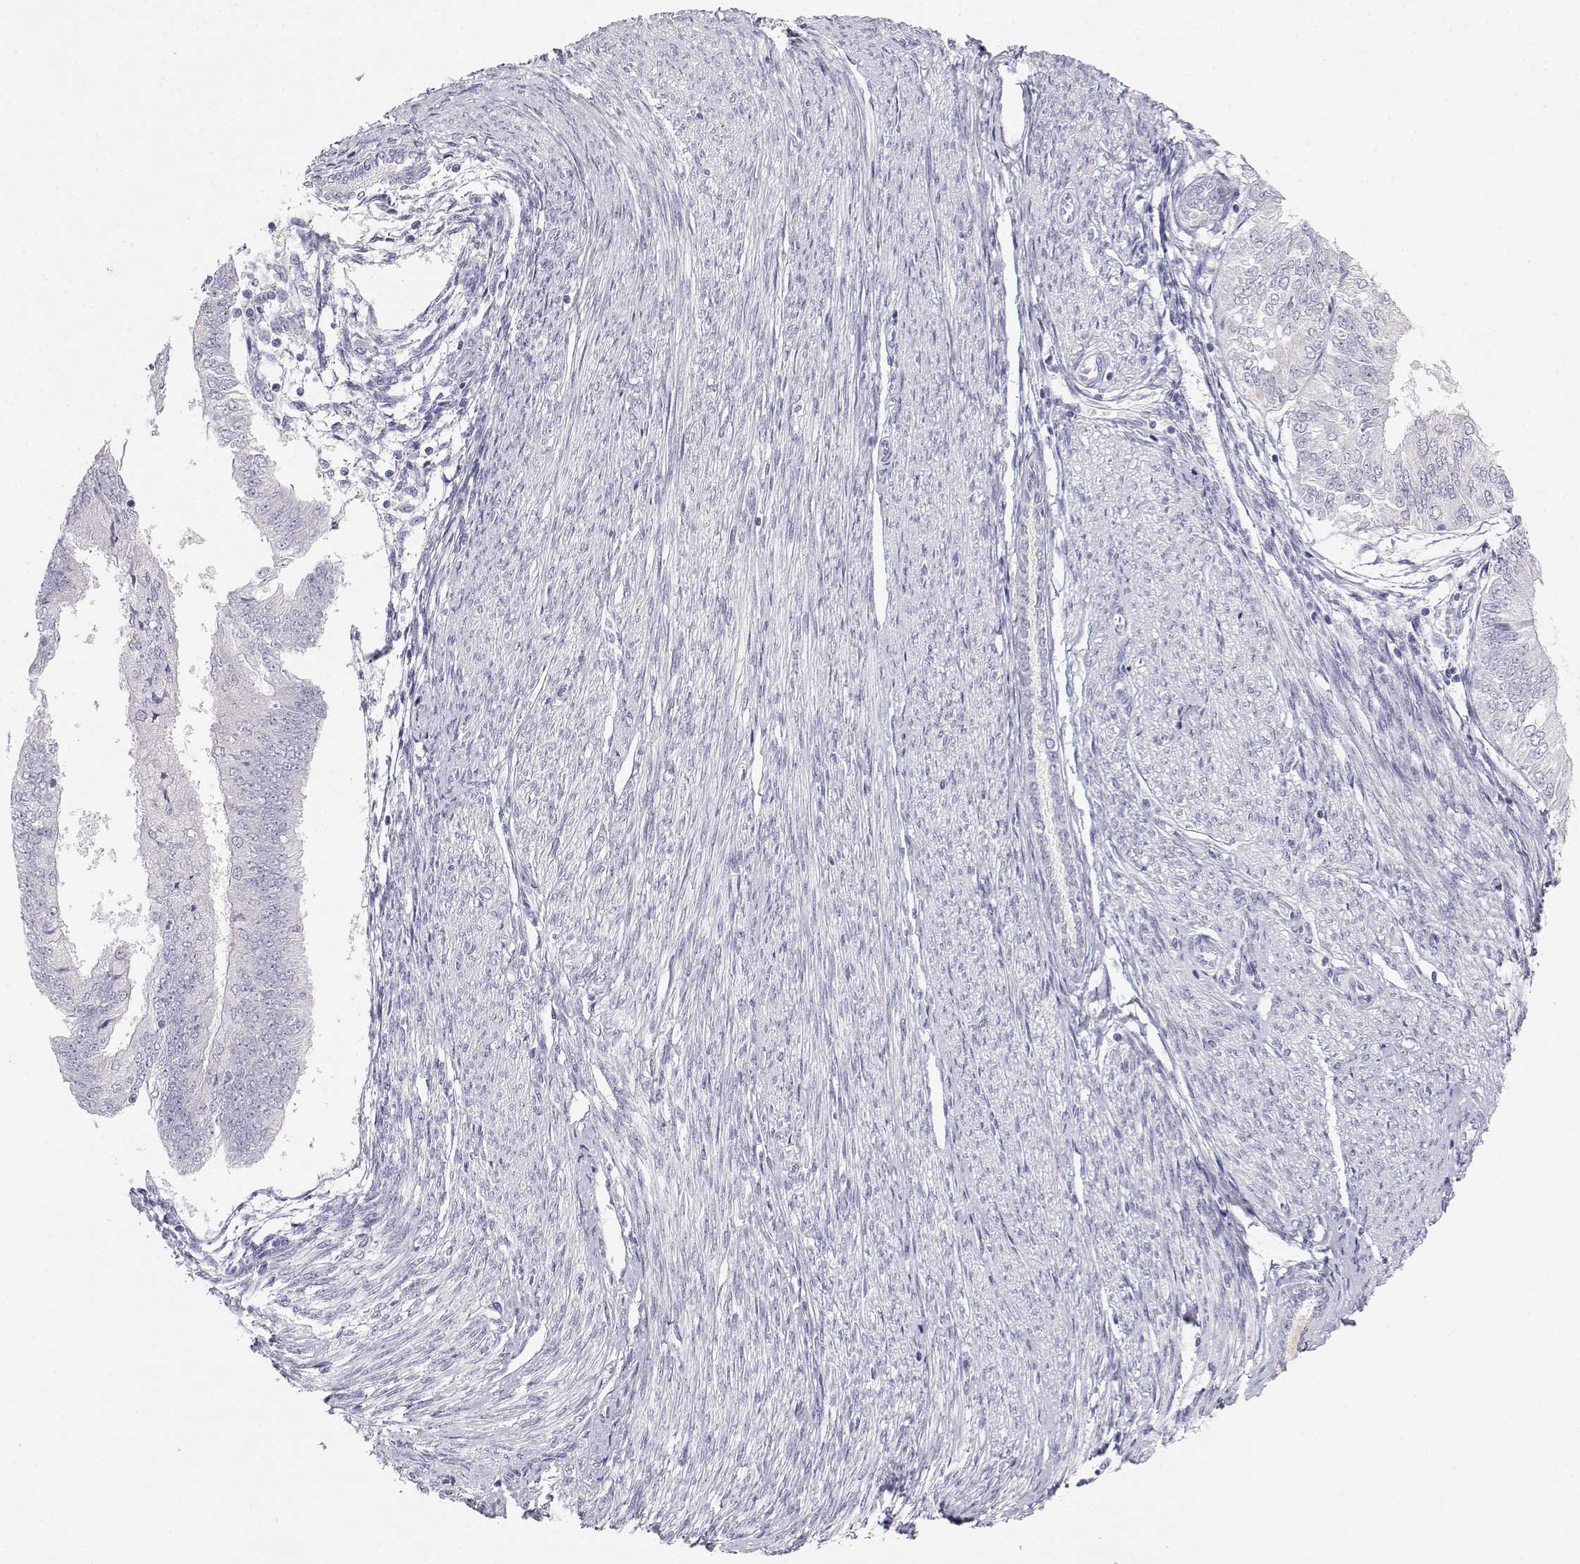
{"staining": {"intensity": "negative", "quantity": "none", "location": "none"}, "tissue": "endometrial cancer", "cell_type": "Tumor cells", "image_type": "cancer", "snomed": [{"axis": "morphology", "description": "Adenocarcinoma, NOS"}, {"axis": "topography", "description": "Endometrium"}], "caption": "Immunohistochemistry of endometrial cancer (adenocarcinoma) displays no positivity in tumor cells. (Immunohistochemistry, brightfield microscopy, high magnification).", "gene": "CDHR1", "patient": {"sex": "female", "age": 58}}